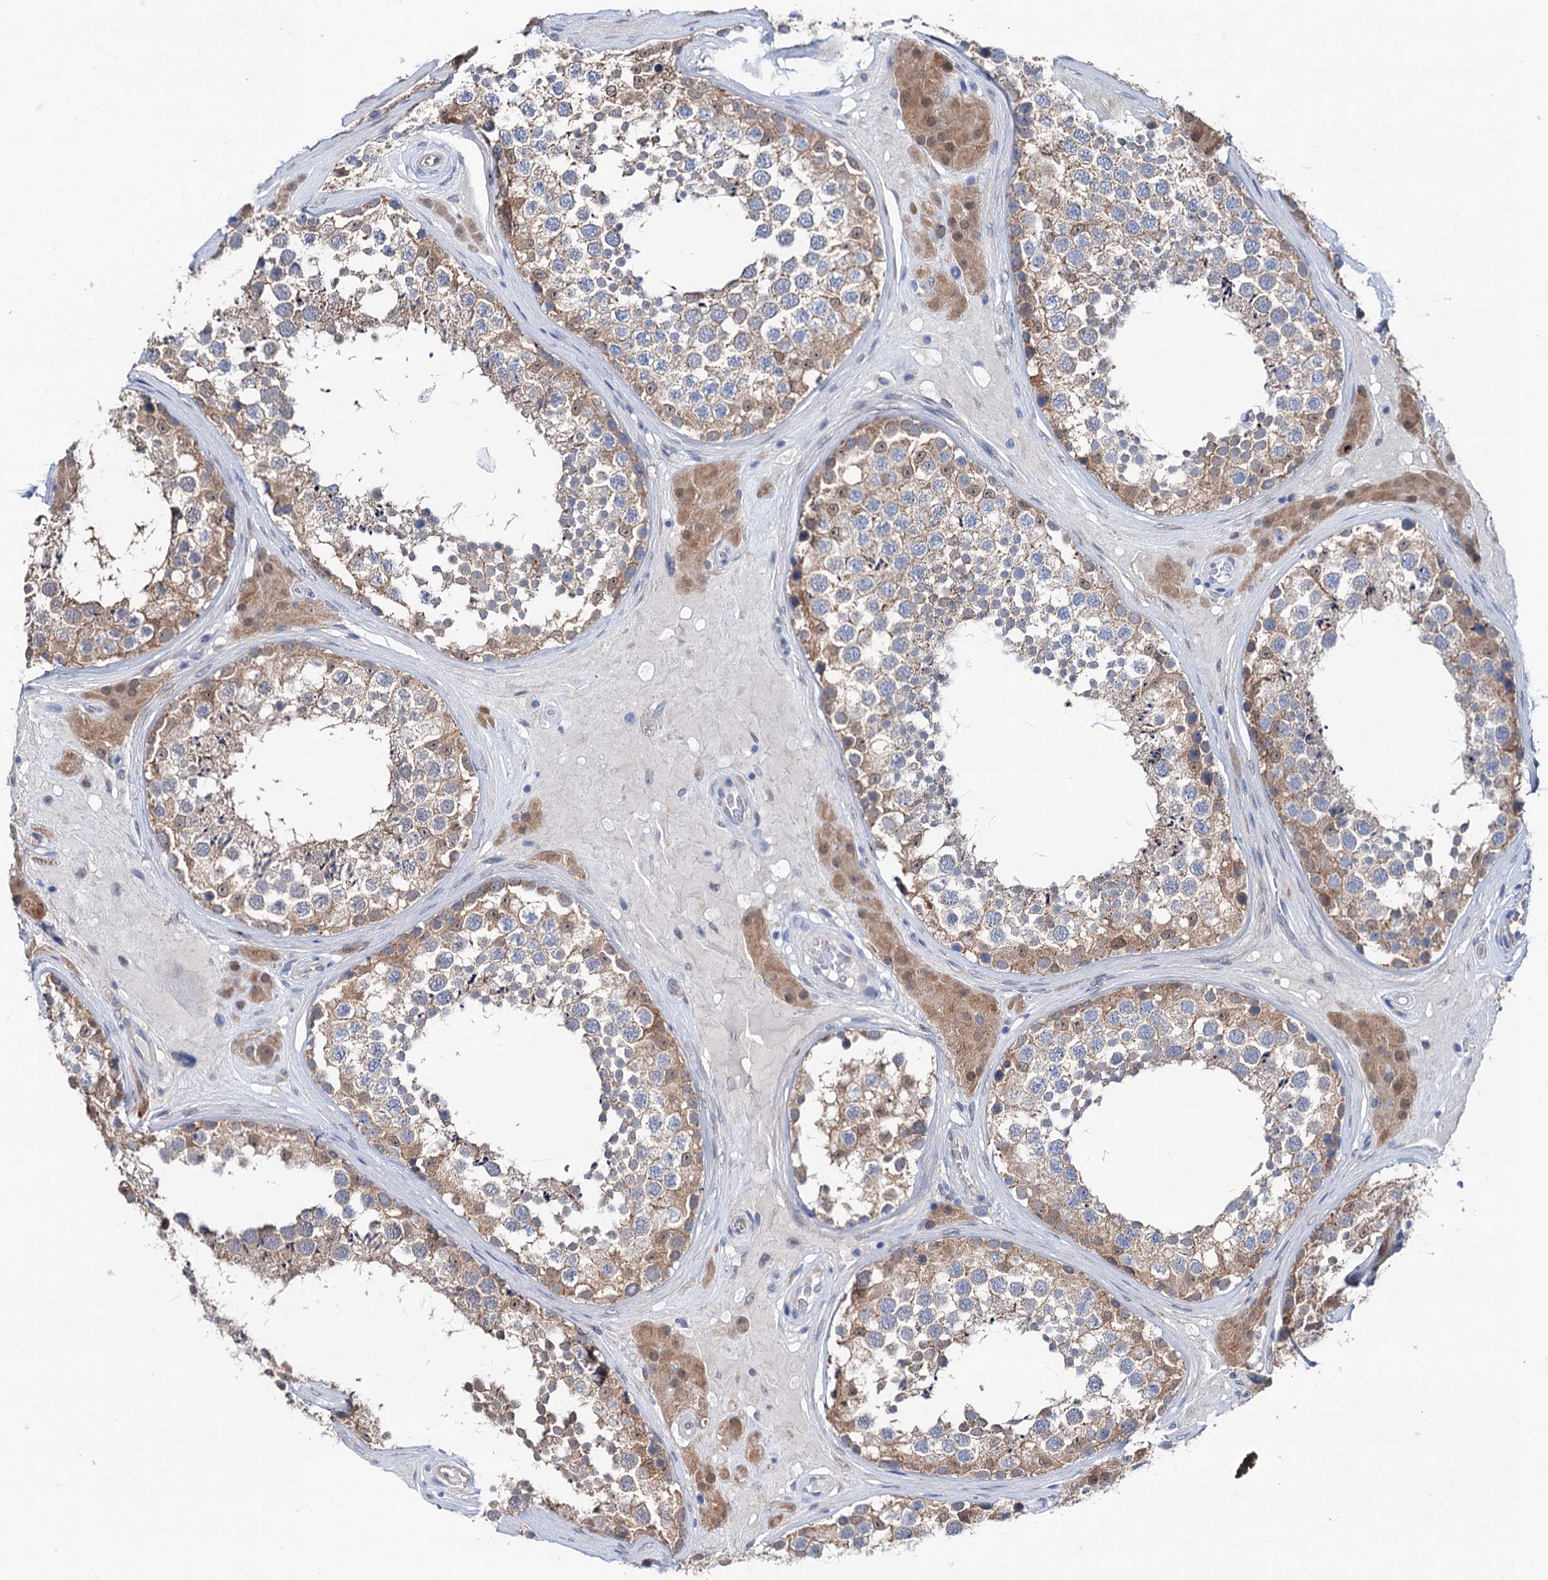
{"staining": {"intensity": "moderate", "quantity": ">75%", "location": "cytoplasmic/membranous"}, "tissue": "testis", "cell_type": "Cells in seminiferous ducts", "image_type": "normal", "snomed": [{"axis": "morphology", "description": "Normal tissue, NOS"}, {"axis": "topography", "description": "Testis"}], "caption": "Testis stained with immunohistochemistry (IHC) displays moderate cytoplasmic/membranous positivity in approximately >75% of cells in seminiferous ducts. The staining is performed using DAB (3,3'-diaminobenzidine) brown chromogen to label protein expression. The nuclei are counter-stained blue using hematoxylin.", "gene": "SHROOM1", "patient": {"sex": "male", "age": 46}}